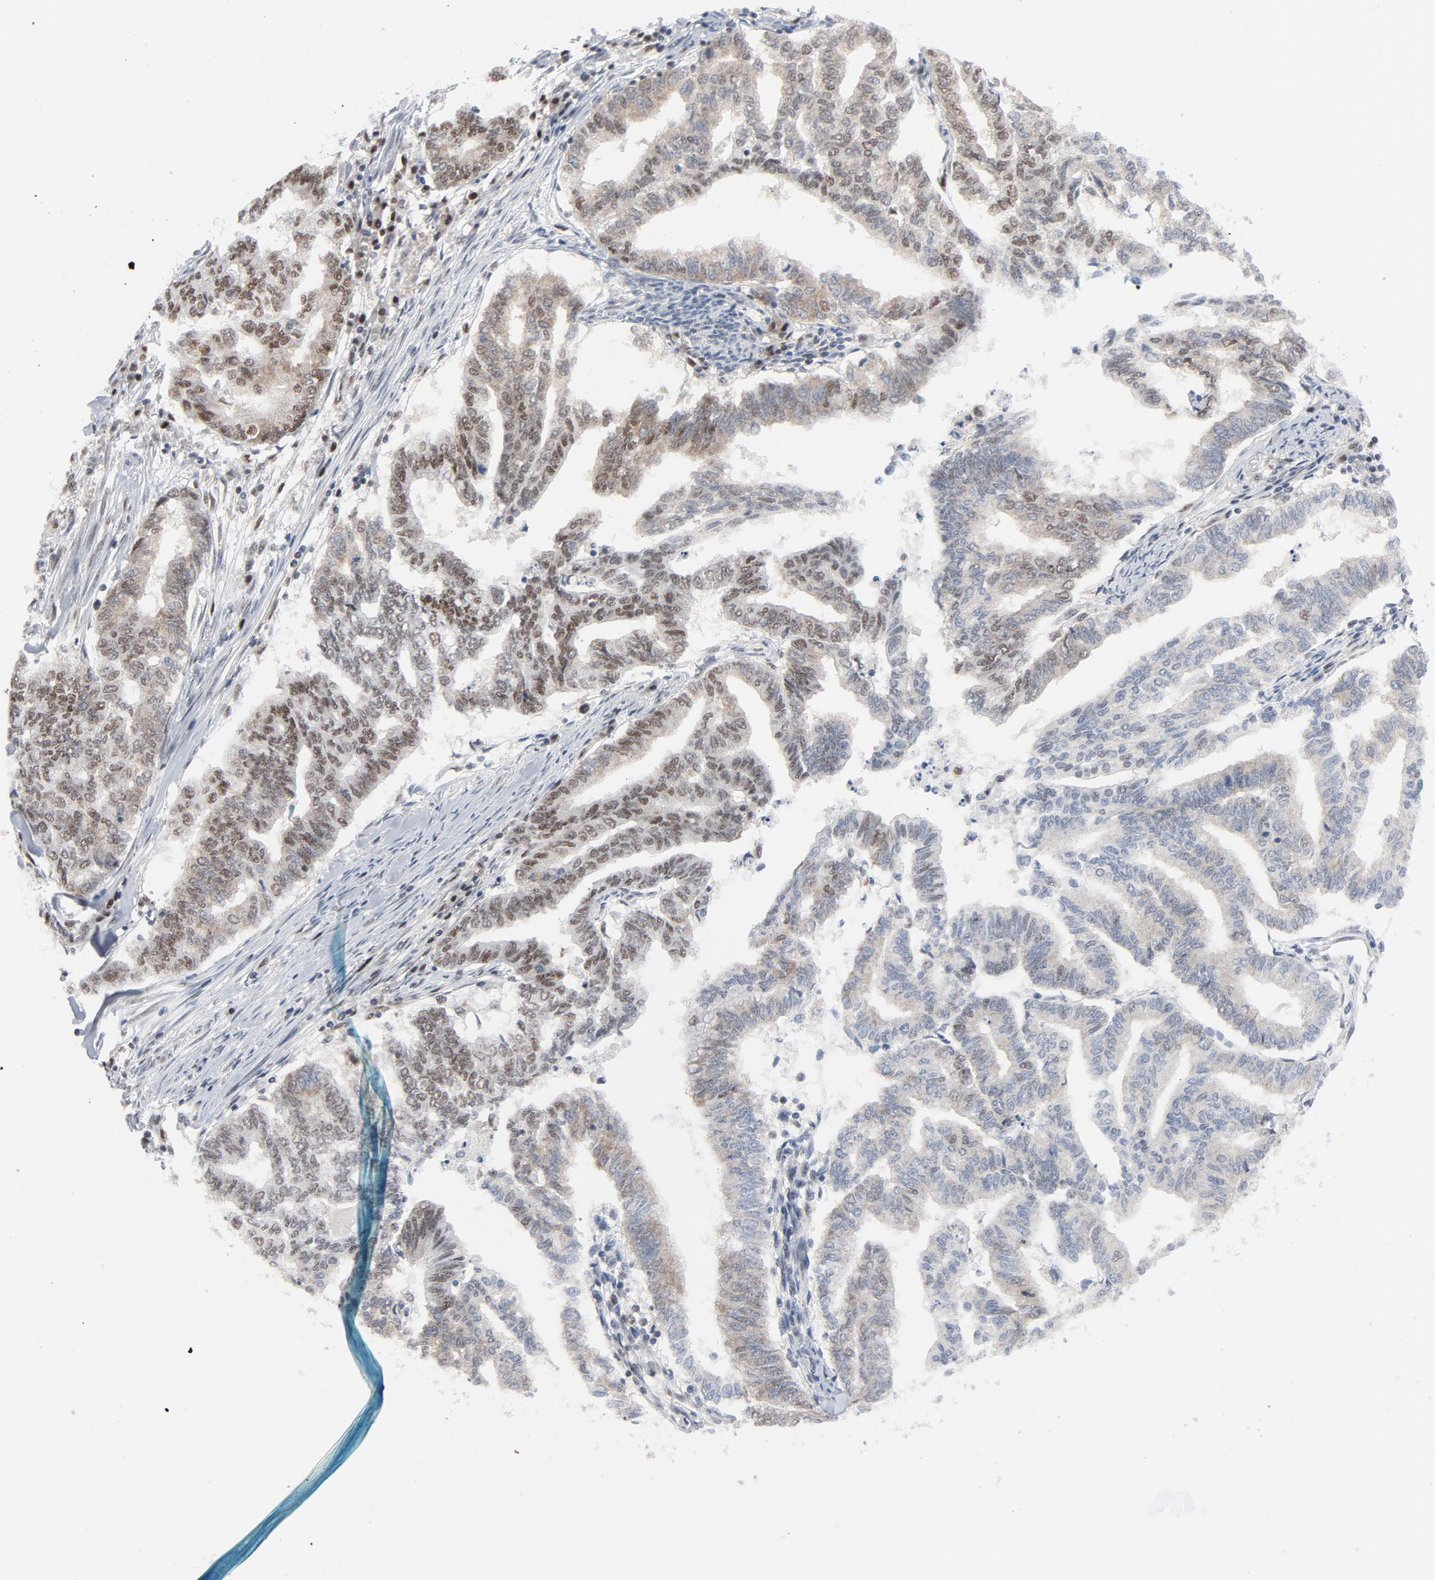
{"staining": {"intensity": "moderate", "quantity": "25%-75%", "location": "cytoplasmic/membranous,nuclear"}, "tissue": "endometrial cancer", "cell_type": "Tumor cells", "image_type": "cancer", "snomed": [{"axis": "morphology", "description": "Adenocarcinoma, NOS"}, {"axis": "topography", "description": "Endometrium"}], "caption": "IHC (DAB) staining of endometrial cancer (adenocarcinoma) shows moderate cytoplasmic/membranous and nuclear protein expression in about 25%-75% of tumor cells. Using DAB (3,3'-diaminobenzidine) (brown) and hematoxylin (blue) stains, captured at high magnification using brightfield microscopy.", "gene": "JMJD6", "patient": {"sex": "female", "age": 79}}